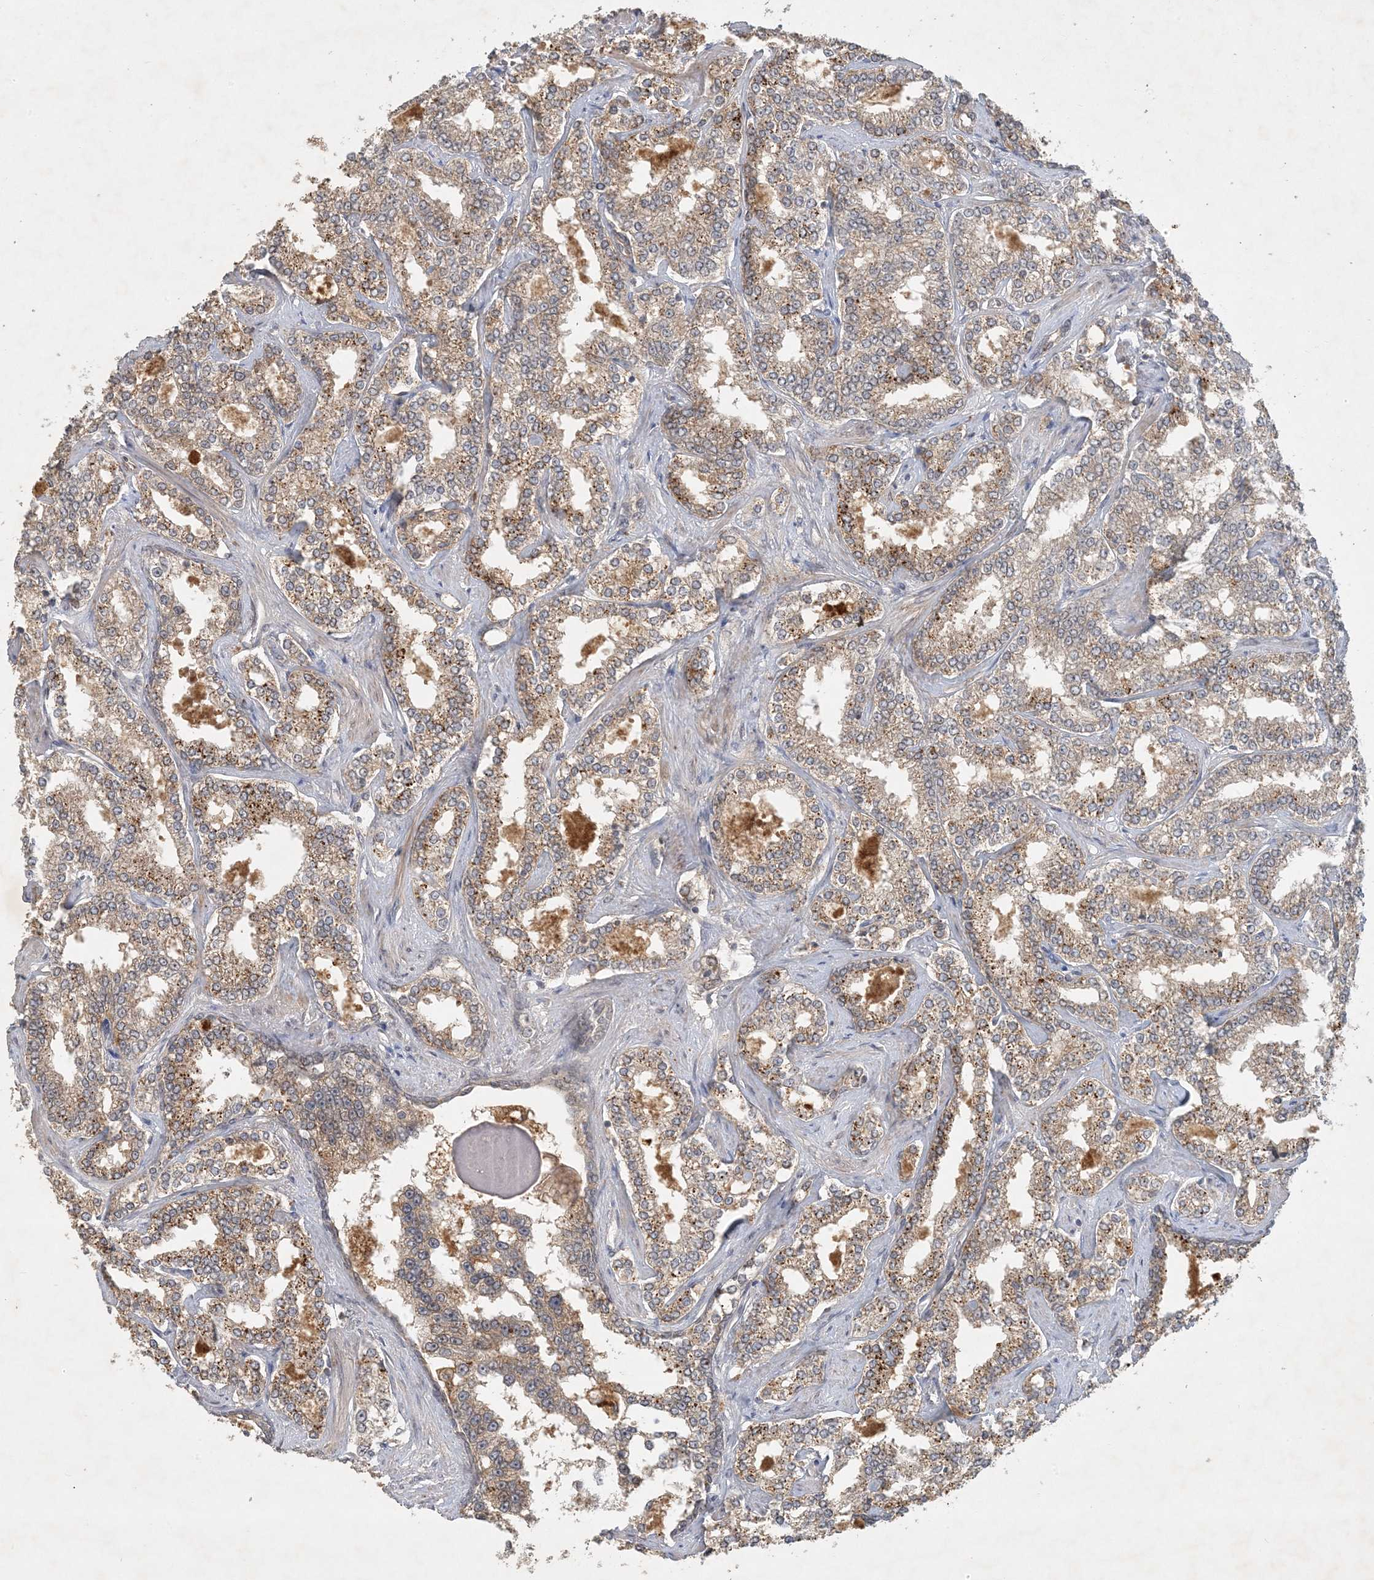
{"staining": {"intensity": "moderate", "quantity": "25%-75%", "location": "cytoplasmic/membranous"}, "tissue": "prostate cancer", "cell_type": "Tumor cells", "image_type": "cancer", "snomed": [{"axis": "morphology", "description": "Normal tissue, NOS"}, {"axis": "morphology", "description": "Adenocarcinoma, High grade"}, {"axis": "topography", "description": "Prostate"}], "caption": "Protein expression analysis of human prostate cancer (high-grade adenocarcinoma) reveals moderate cytoplasmic/membranous expression in about 25%-75% of tumor cells. (Stains: DAB in brown, nuclei in blue, Microscopy: brightfield microscopy at high magnification).", "gene": "ZCCHC4", "patient": {"sex": "male", "age": 83}}